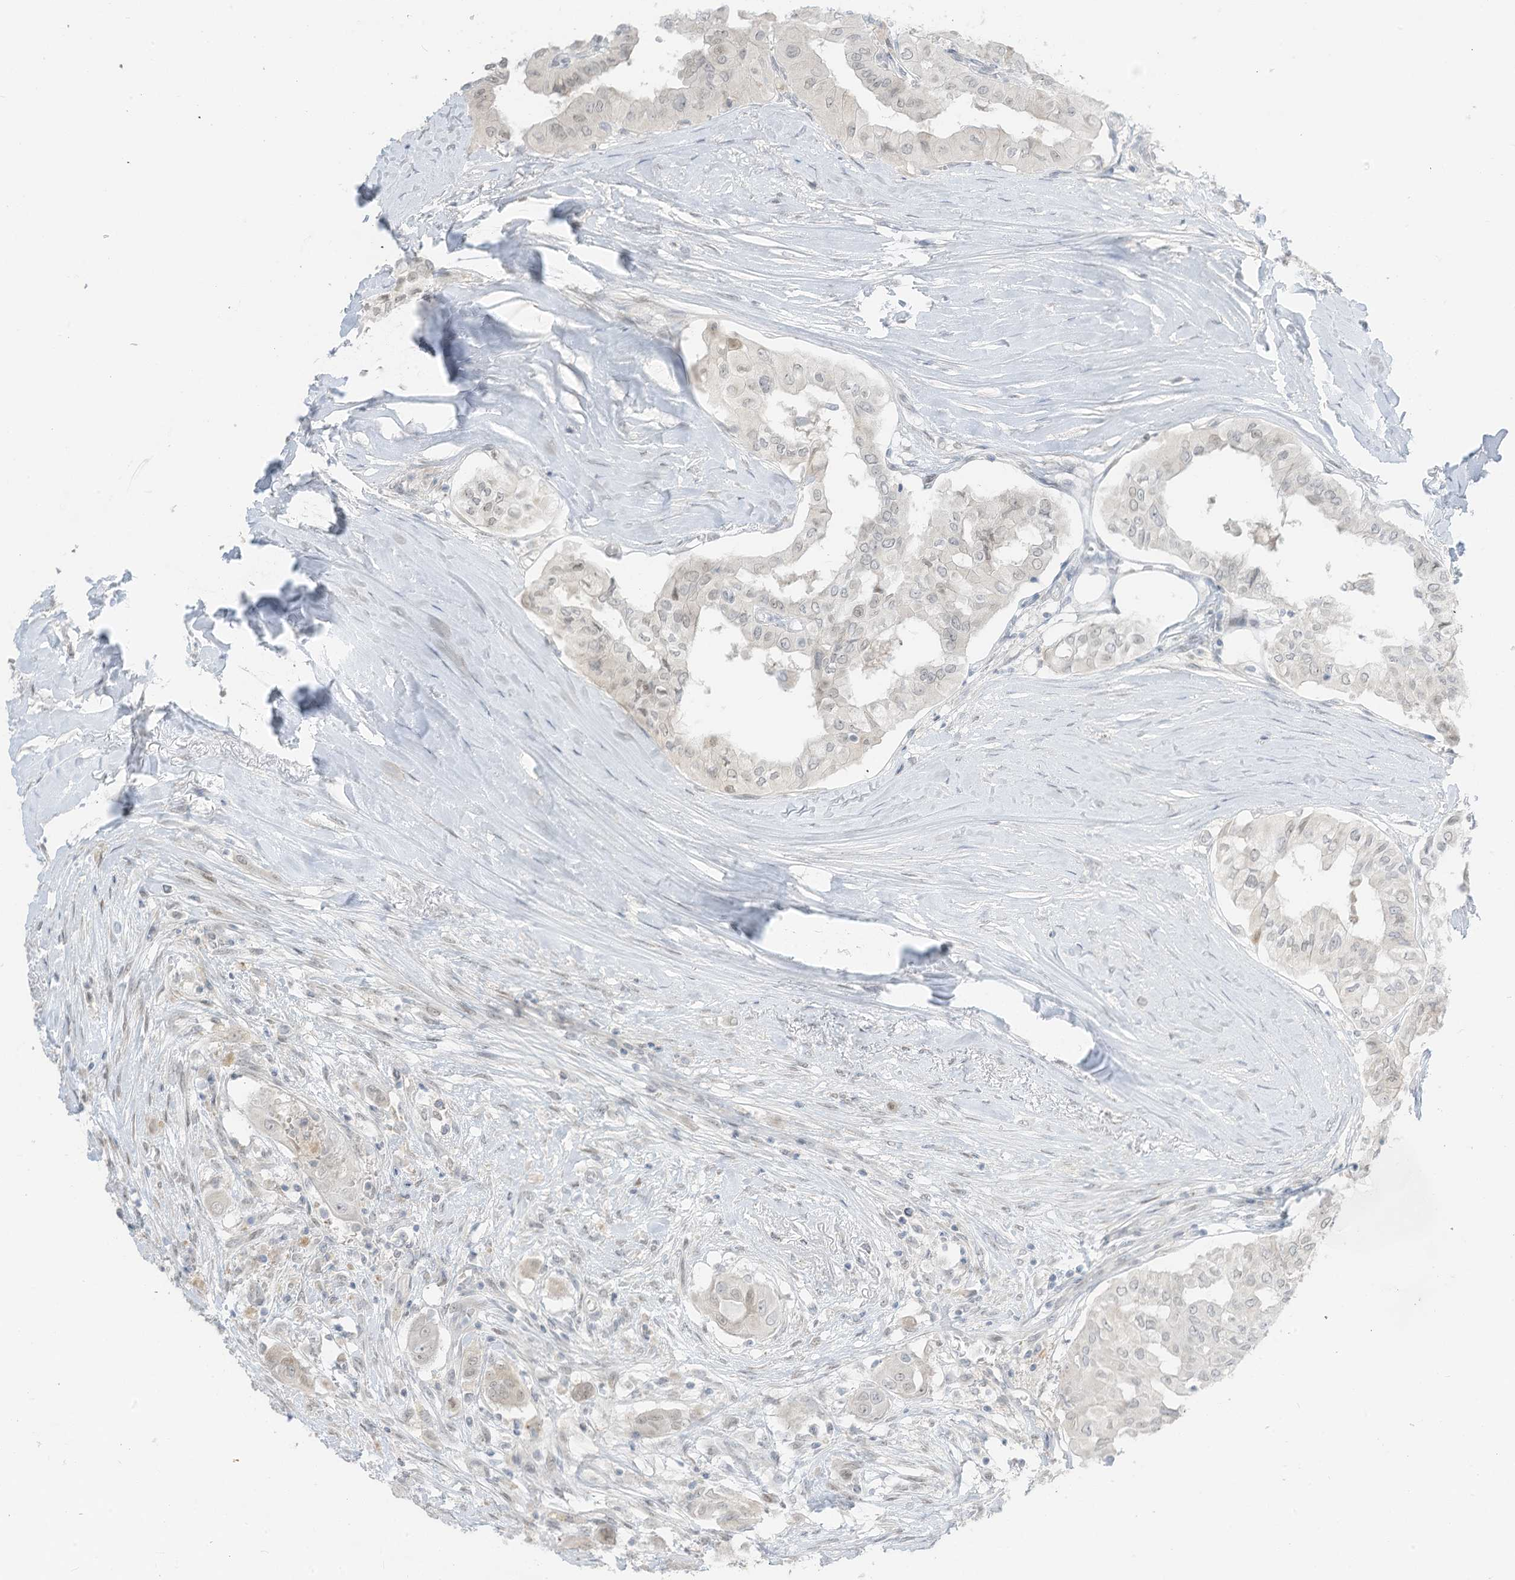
{"staining": {"intensity": "negative", "quantity": "none", "location": "none"}, "tissue": "thyroid cancer", "cell_type": "Tumor cells", "image_type": "cancer", "snomed": [{"axis": "morphology", "description": "Papillary adenocarcinoma, NOS"}, {"axis": "topography", "description": "Thyroid gland"}], "caption": "A micrograph of human thyroid papillary adenocarcinoma is negative for staining in tumor cells.", "gene": "ASPRV1", "patient": {"sex": "female", "age": 59}}